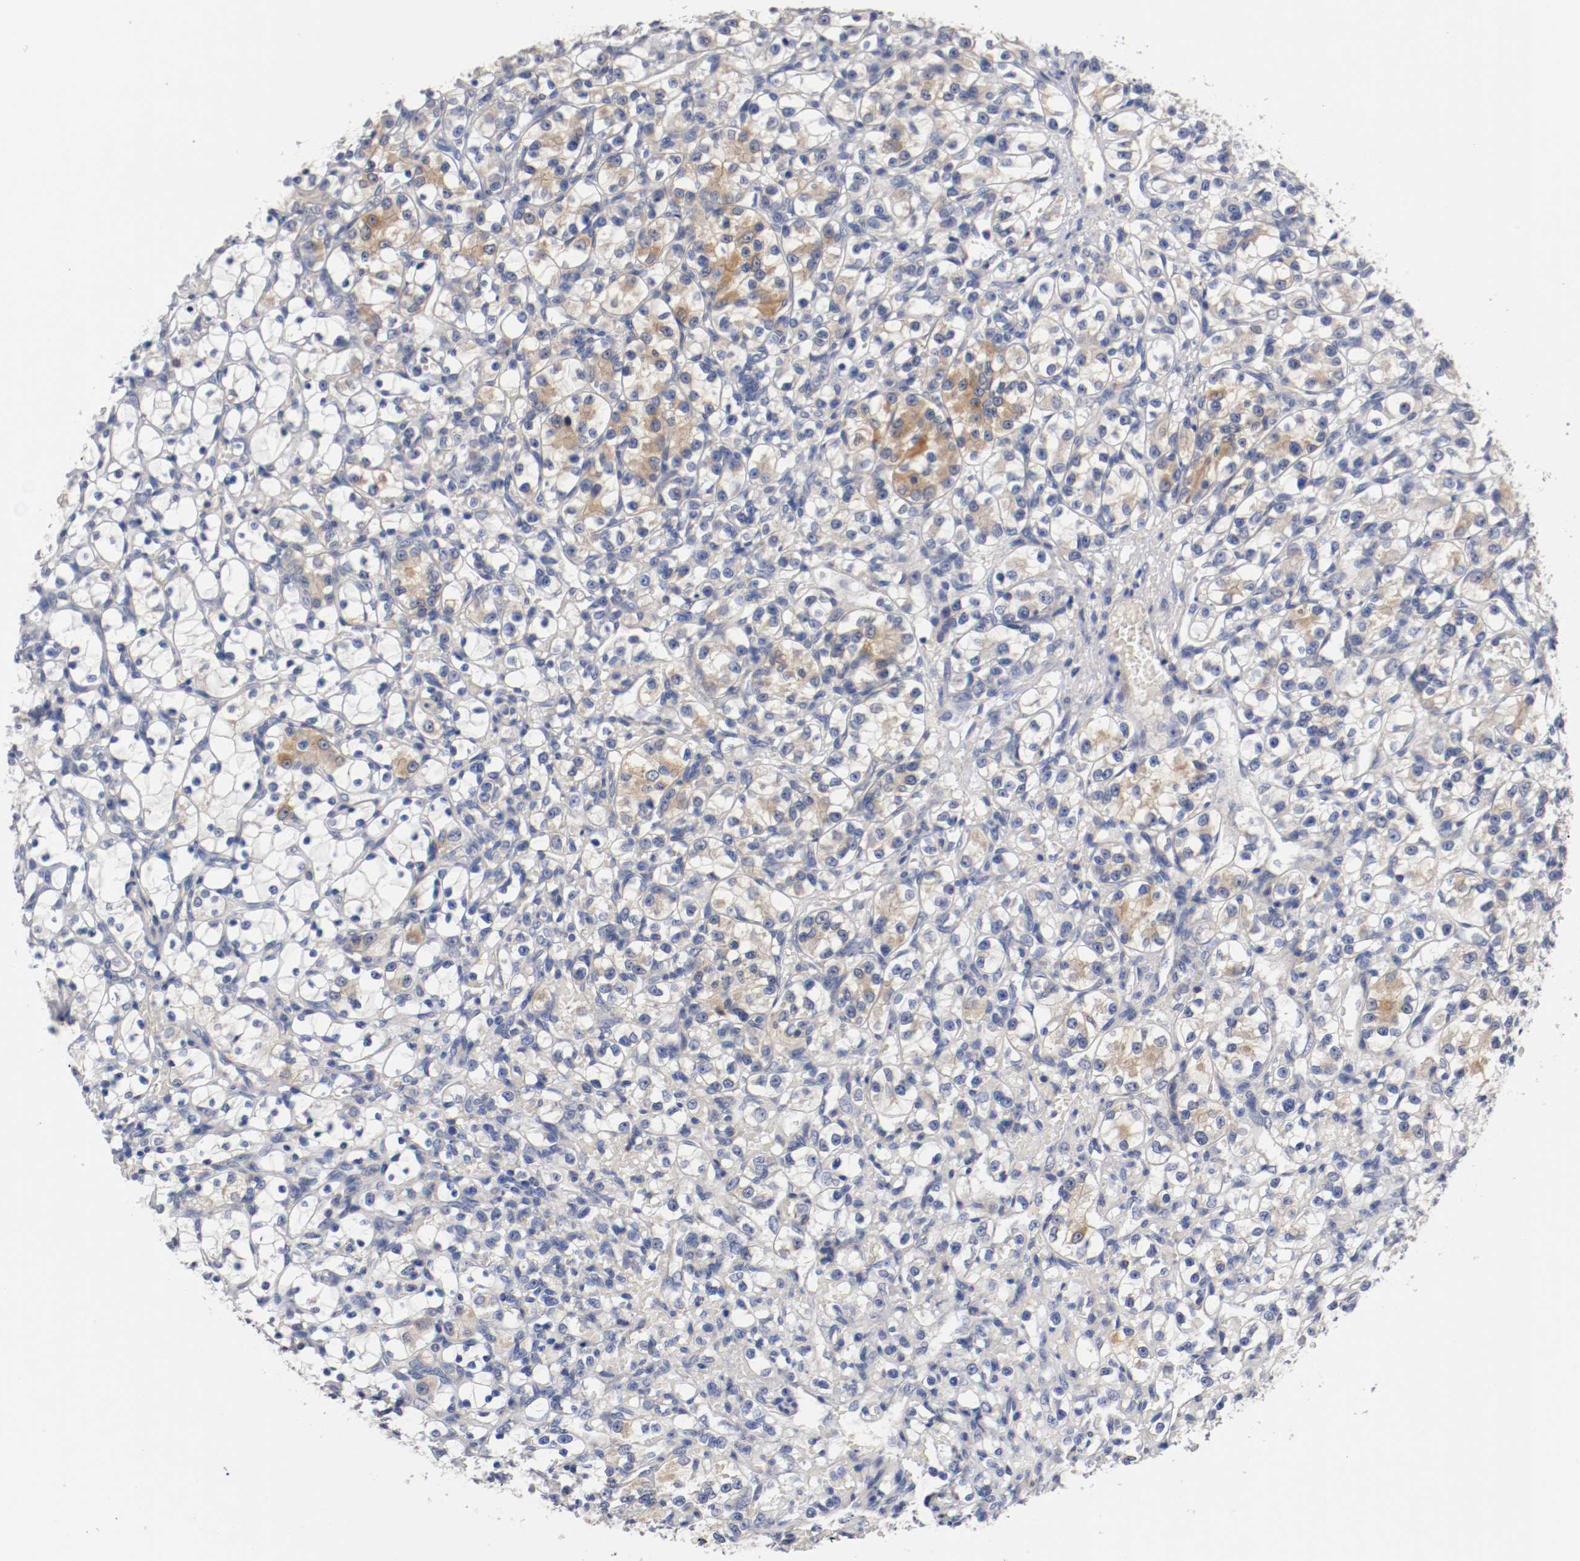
{"staining": {"intensity": "negative", "quantity": "none", "location": "none"}, "tissue": "renal cancer", "cell_type": "Tumor cells", "image_type": "cancer", "snomed": [{"axis": "morphology", "description": "Adenocarcinoma, NOS"}, {"axis": "topography", "description": "Kidney"}], "caption": "Tumor cells are negative for protein expression in human renal cancer (adenocarcinoma). The staining is performed using DAB (3,3'-diaminobenzidine) brown chromogen with nuclei counter-stained in using hematoxylin.", "gene": "PCSK6", "patient": {"sex": "female", "age": 69}}